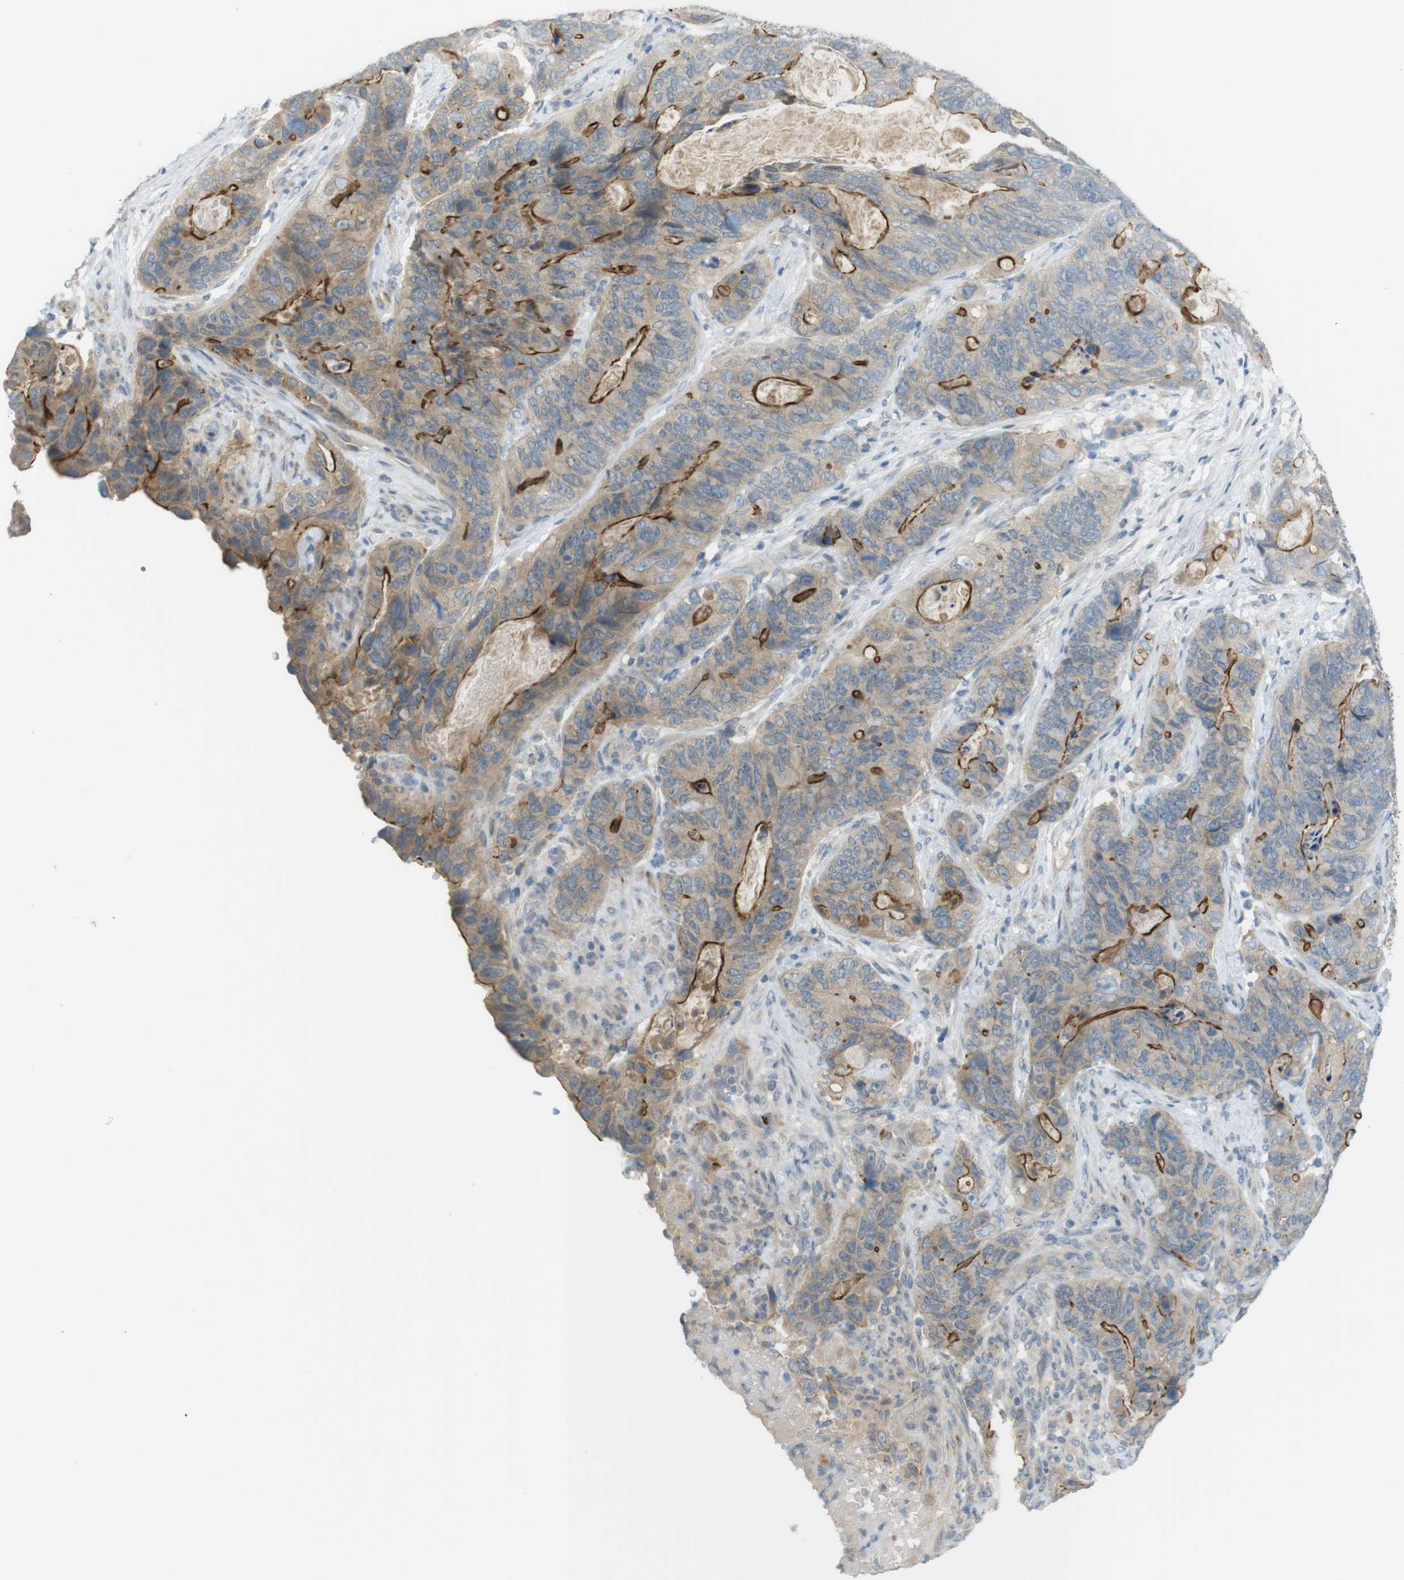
{"staining": {"intensity": "moderate", "quantity": ">75%", "location": "cytoplasmic/membranous"}, "tissue": "stomach cancer", "cell_type": "Tumor cells", "image_type": "cancer", "snomed": [{"axis": "morphology", "description": "Adenocarcinoma, NOS"}, {"axis": "topography", "description": "Stomach"}], "caption": "Protein analysis of stomach cancer tissue reveals moderate cytoplasmic/membranous staining in about >75% of tumor cells. (DAB IHC, brown staining for protein, blue staining for nuclei).", "gene": "UGT8", "patient": {"sex": "female", "age": 89}}